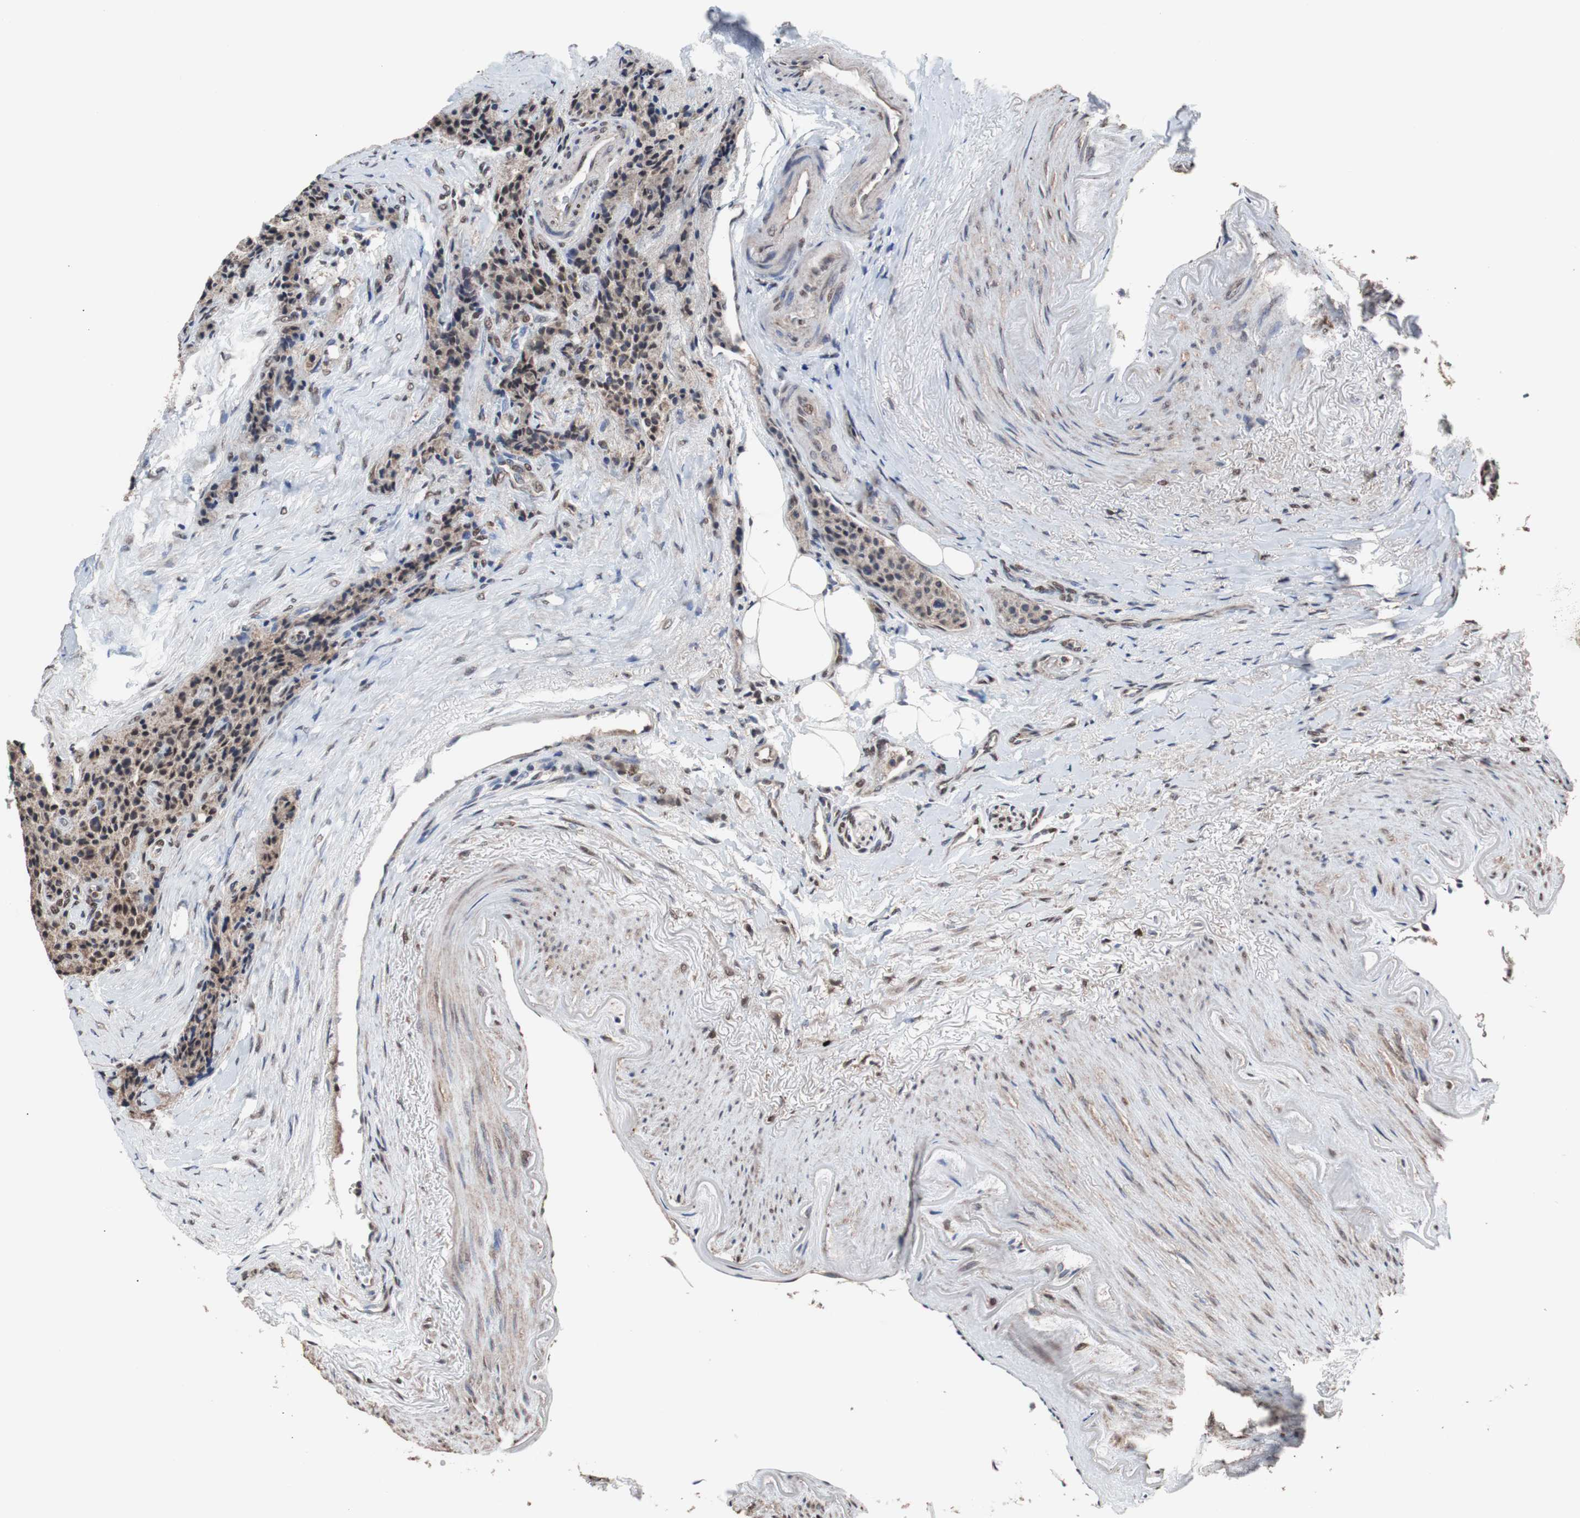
{"staining": {"intensity": "weak", "quantity": ">75%", "location": "cytoplasmic/membranous"}, "tissue": "carcinoid", "cell_type": "Tumor cells", "image_type": "cancer", "snomed": [{"axis": "morphology", "description": "Carcinoid, malignant, NOS"}, {"axis": "topography", "description": "Colon"}], "caption": "An immunohistochemistry image of neoplastic tissue is shown. Protein staining in brown labels weak cytoplasmic/membranous positivity in malignant carcinoid within tumor cells.", "gene": "MED27", "patient": {"sex": "female", "age": 61}}